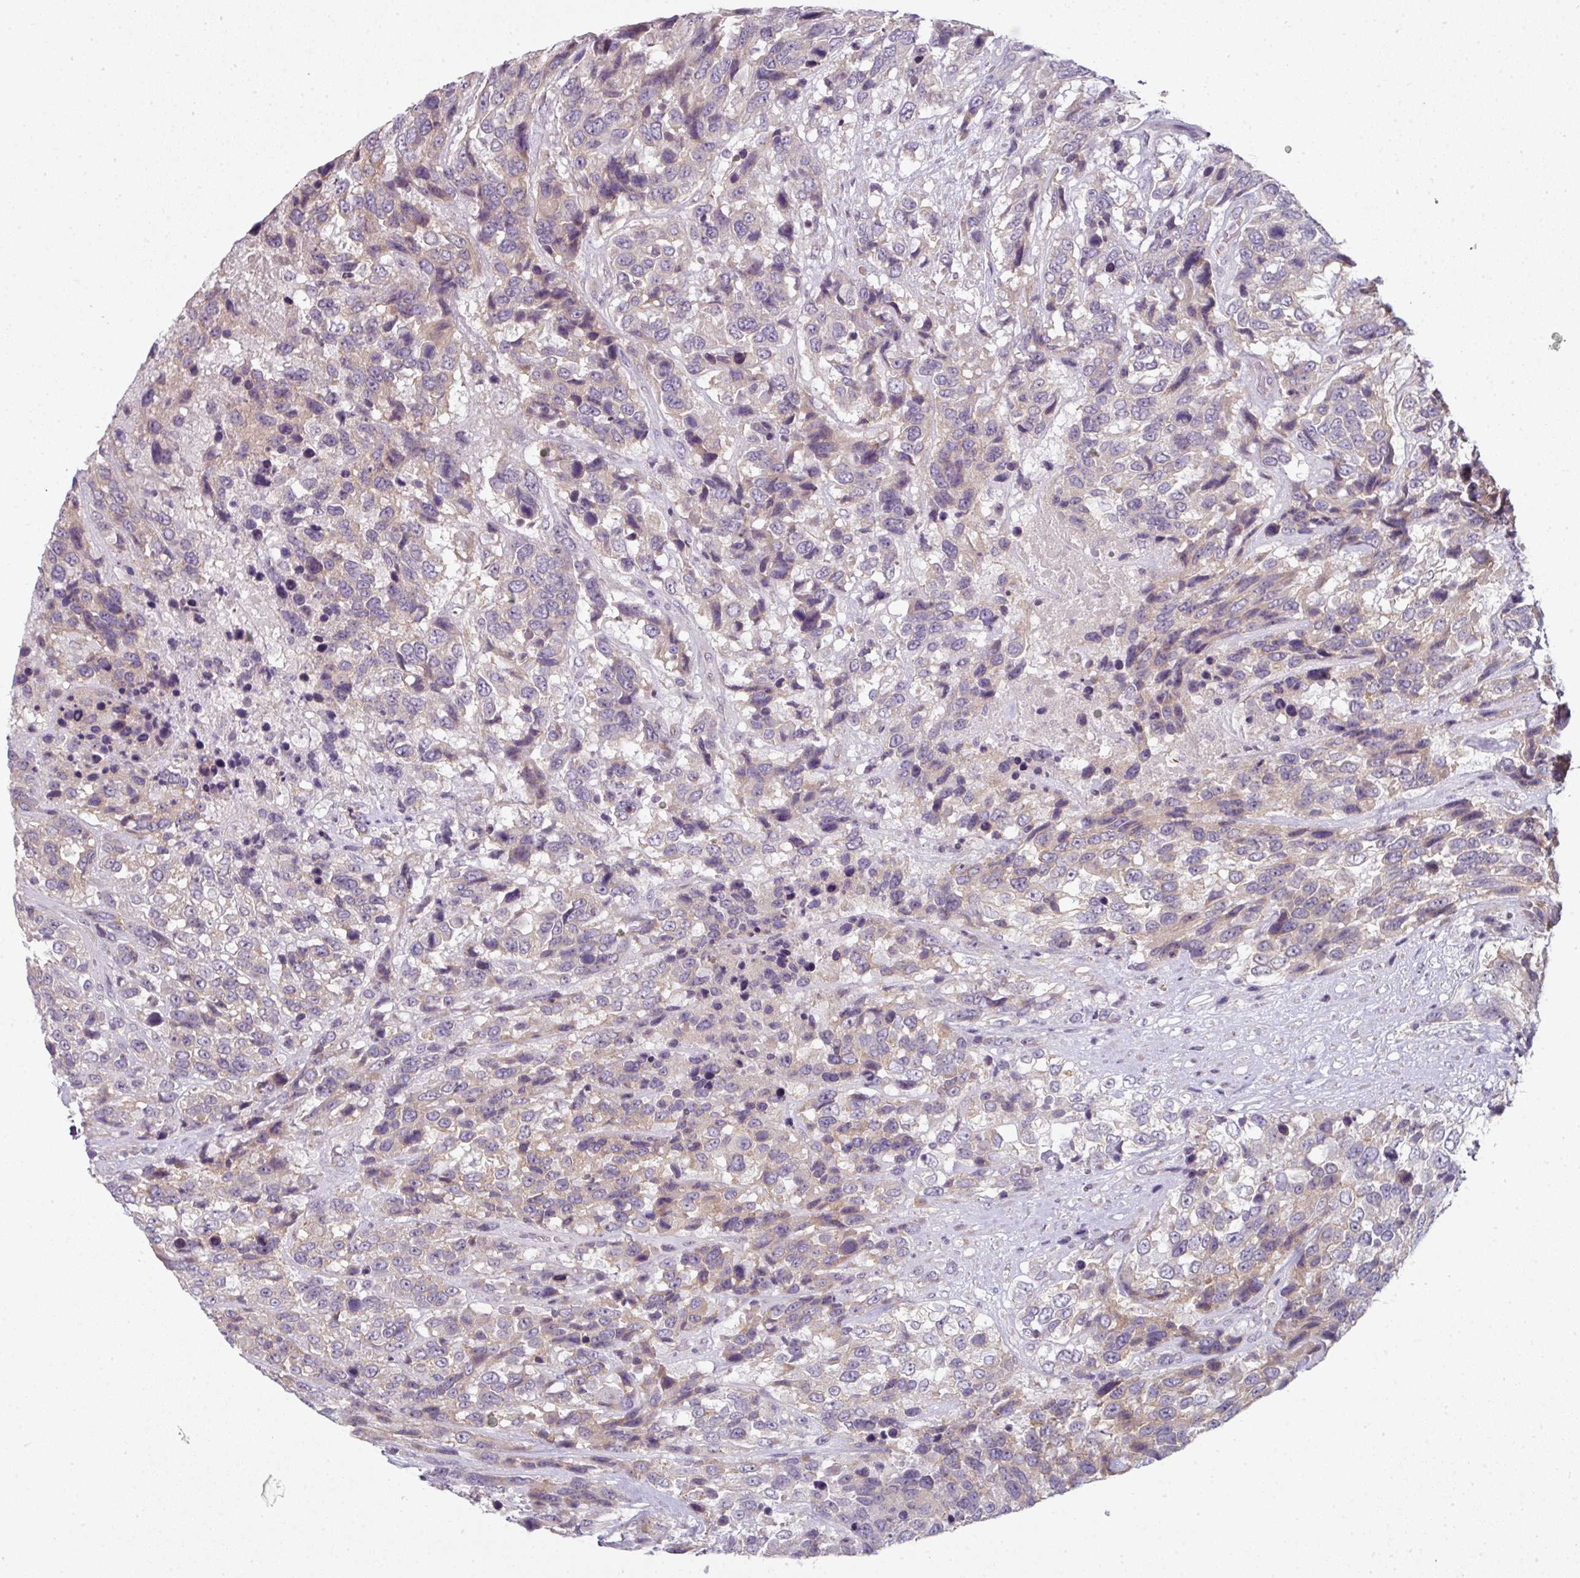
{"staining": {"intensity": "weak", "quantity": "25%-75%", "location": "cytoplasmic/membranous"}, "tissue": "urothelial cancer", "cell_type": "Tumor cells", "image_type": "cancer", "snomed": [{"axis": "morphology", "description": "Urothelial carcinoma, High grade"}, {"axis": "topography", "description": "Urinary bladder"}], "caption": "The immunohistochemical stain highlights weak cytoplasmic/membranous staining in tumor cells of urothelial carcinoma (high-grade) tissue. (DAB IHC, brown staining for protein, blue staining for nuclei).", "gene": "FHAD1", "patient": {"sex": "female", "age": 70}}